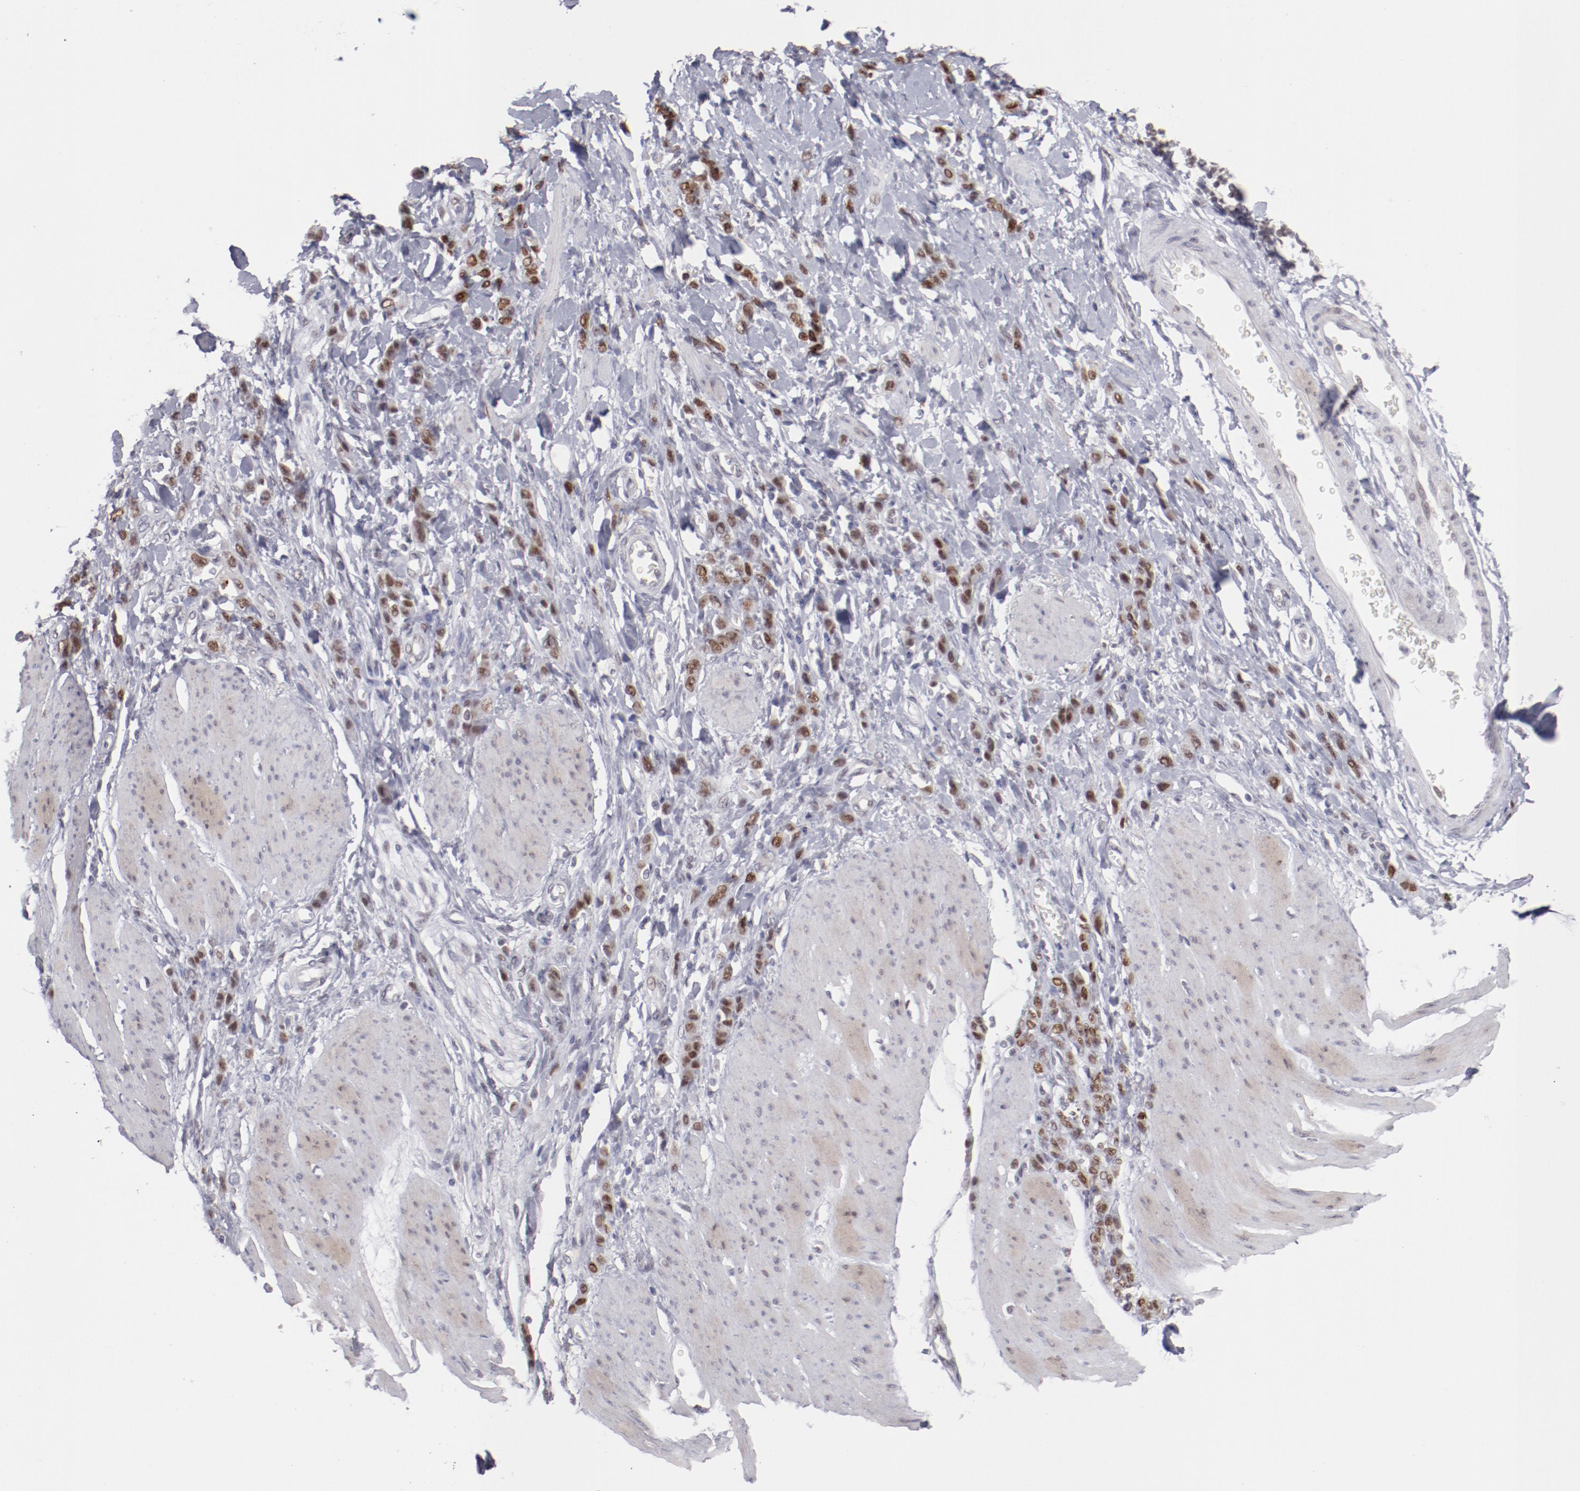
{"staining": {"intensity": "moderate", "quantity": ">75%", "location": "nuclear"}, "tissue": "stomach cancer", "cell_type": "Tumor cells", "image_type": "cancer", "snomed": [{"axis": "morphology", "description": "Normal tissue, NOS"}, {"axis": "morphology", "description": "Adenocarcinoma, NOS"}, {"axis": "topography", "description": "Stomach"}], "caption": "Immunohistochemical staining of human stomach cancer demonstrates medium levels of moderate nuclear staining in about >75% of tumor cells. The staining was performed using DAB, with brown indicating positive protein expression. Nuclei are stained blue with hematoxylin.", "gene": "TFAP4", "patient": {"sex": "male", "age": 82}}